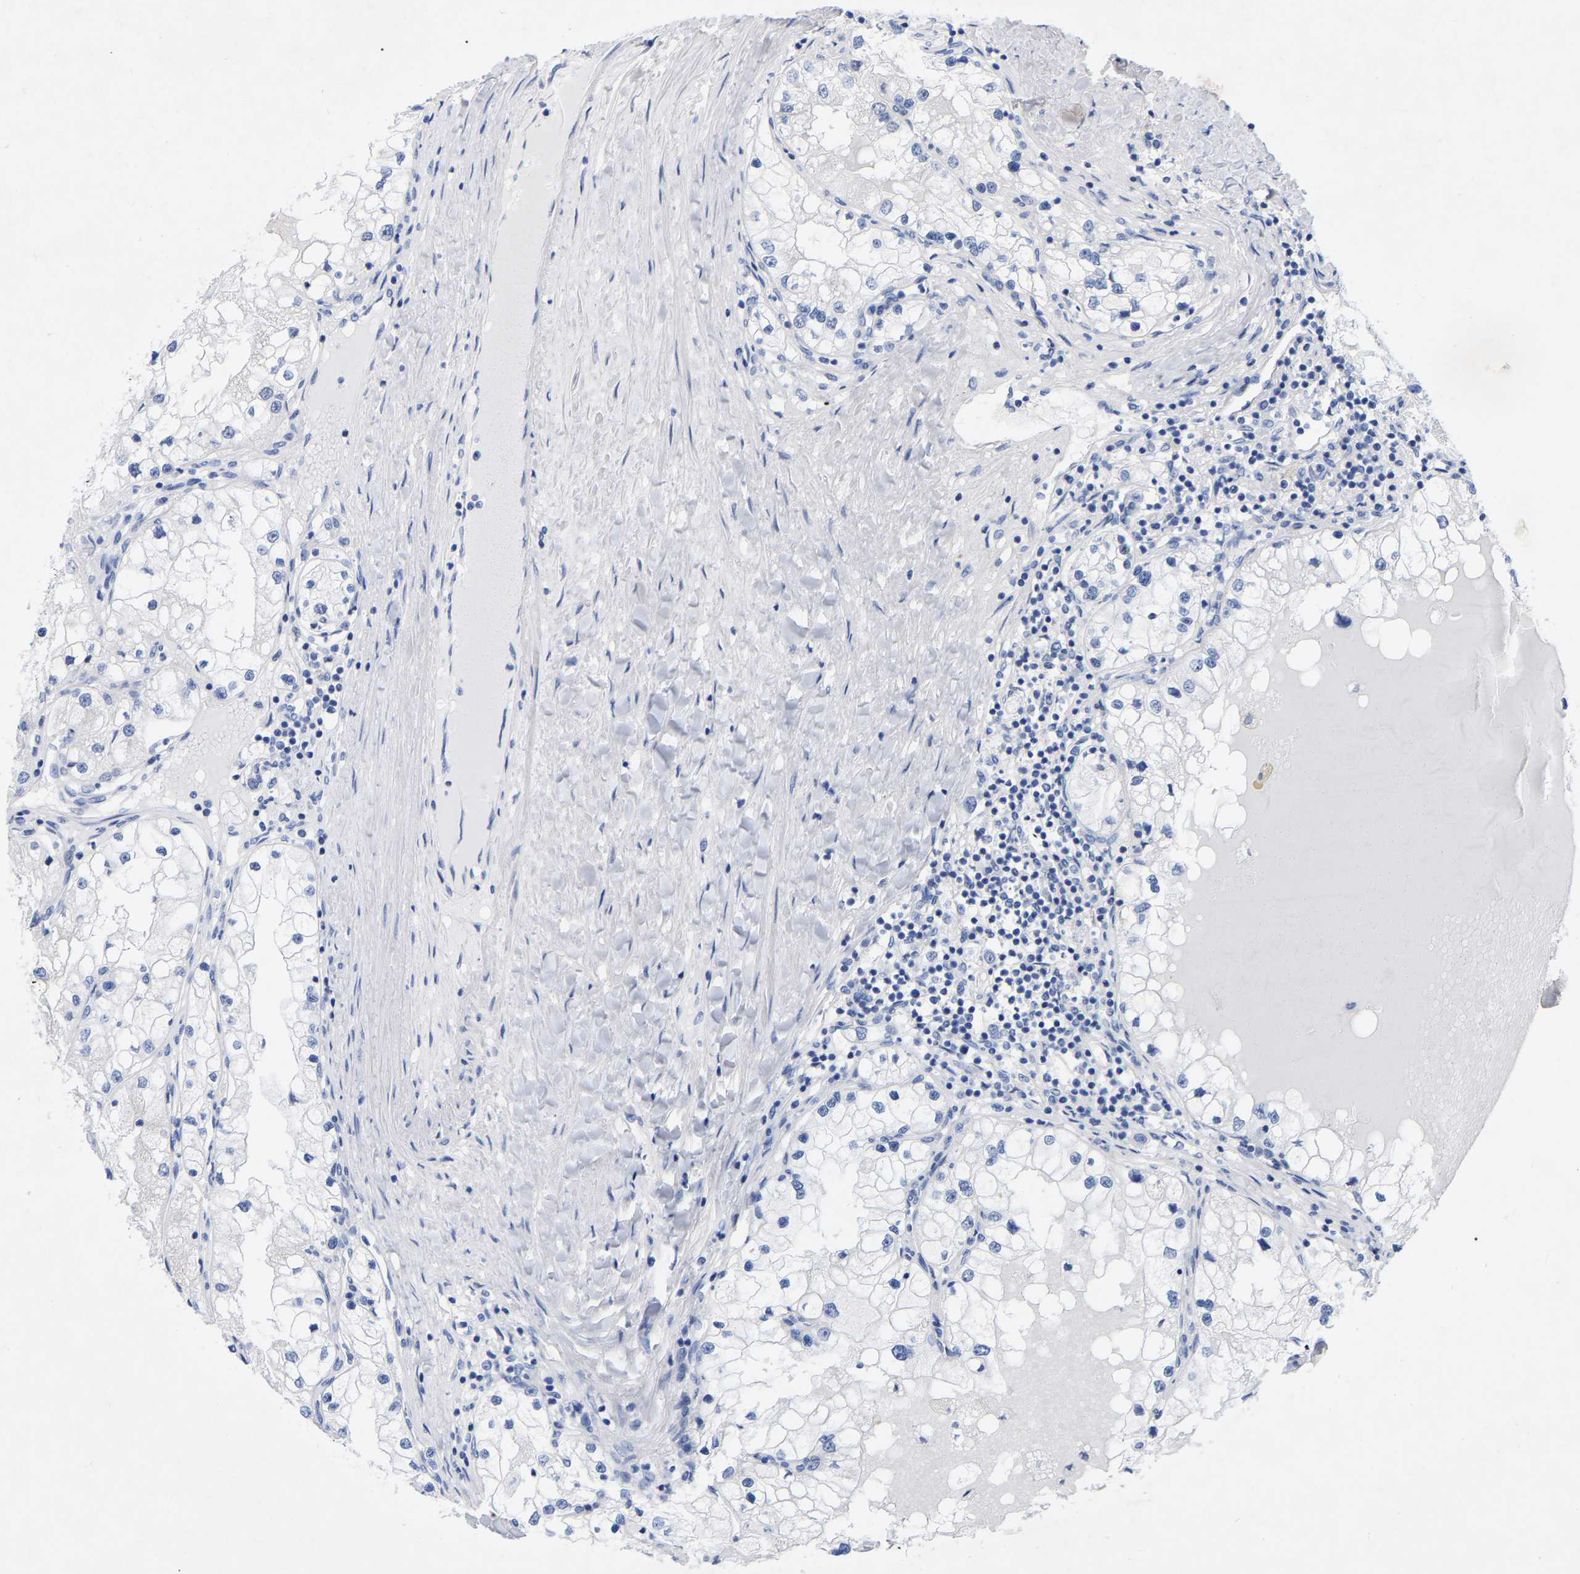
{"staining": {"intensity": "negative", "quantity": "none", "location": "none"}, "tissue": "renal cancer", "cell_type": "Tumor cells", "image_type": "cancer", "snomed": [{"axis": "morphology", "description": "Adenocarcinoma, NOS"}, {"axis": "topography", "description": "Kidney"}], "caption": "Immunohistochemical staining of renal adenocarcinoma exhibits no significant staining in tumor cells.", "gene": "ZNF629", "patient": {"sex": "male", "age": 68}}